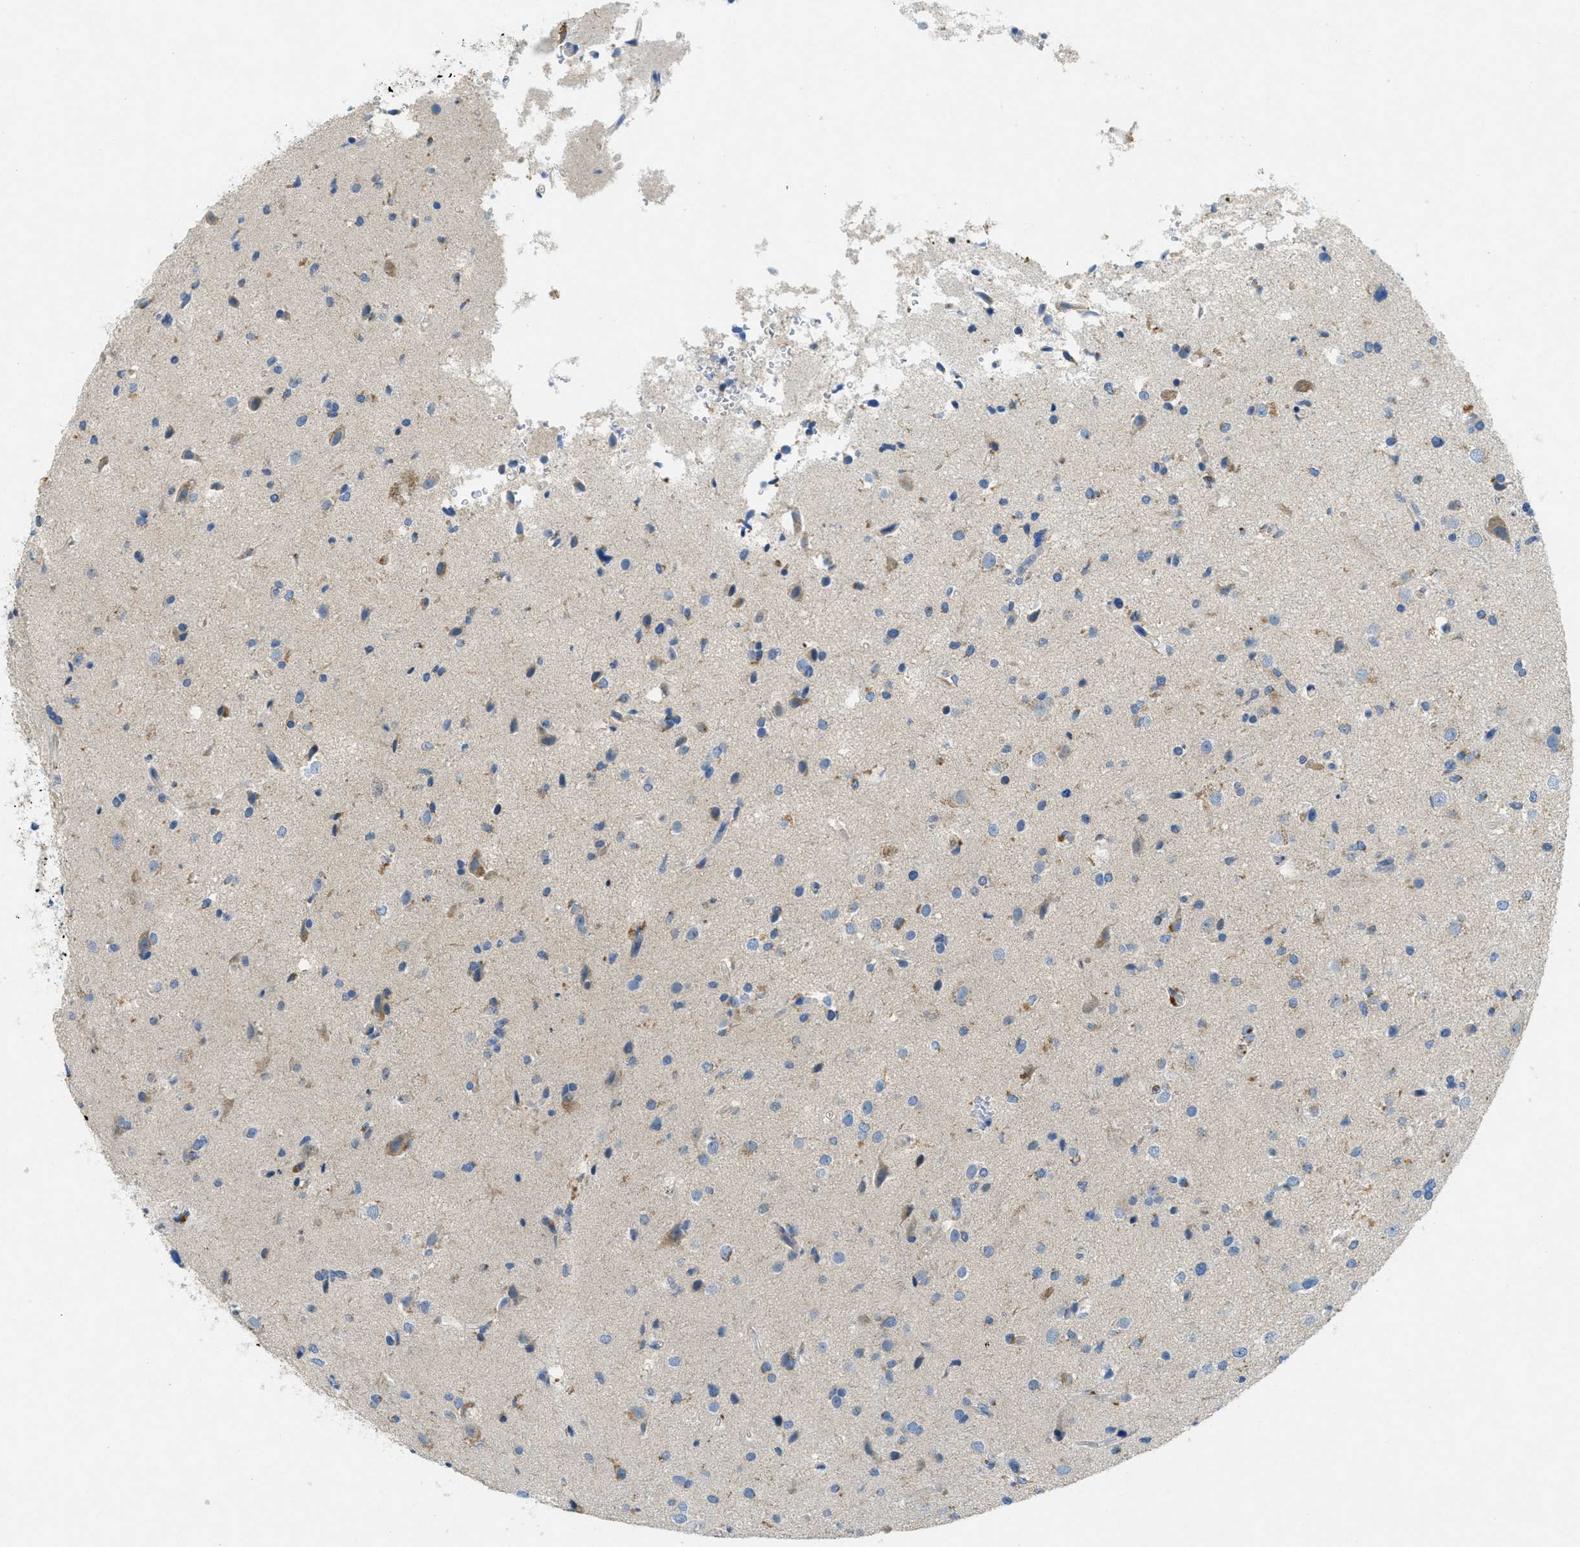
{"staining": {"intensity": "weak", "quantity": "<25%", "location": "cytoplasmic/membranous"}, "tissue": "glioma", "cell_type": "Tumor cells", "image_type": "cancer", "snomed": [{"axis": "morphology", "description": "Glioma, malignant, High grade"}, {"axis": "topography", "description": "Brain"}], "caption": "A histopathology image of malignant glioma (high-grade) stained for a protein exhibits no brown staining in tumor cells.", "gene": "CYGB", "patient": {"sex": "male", "age": 33}}